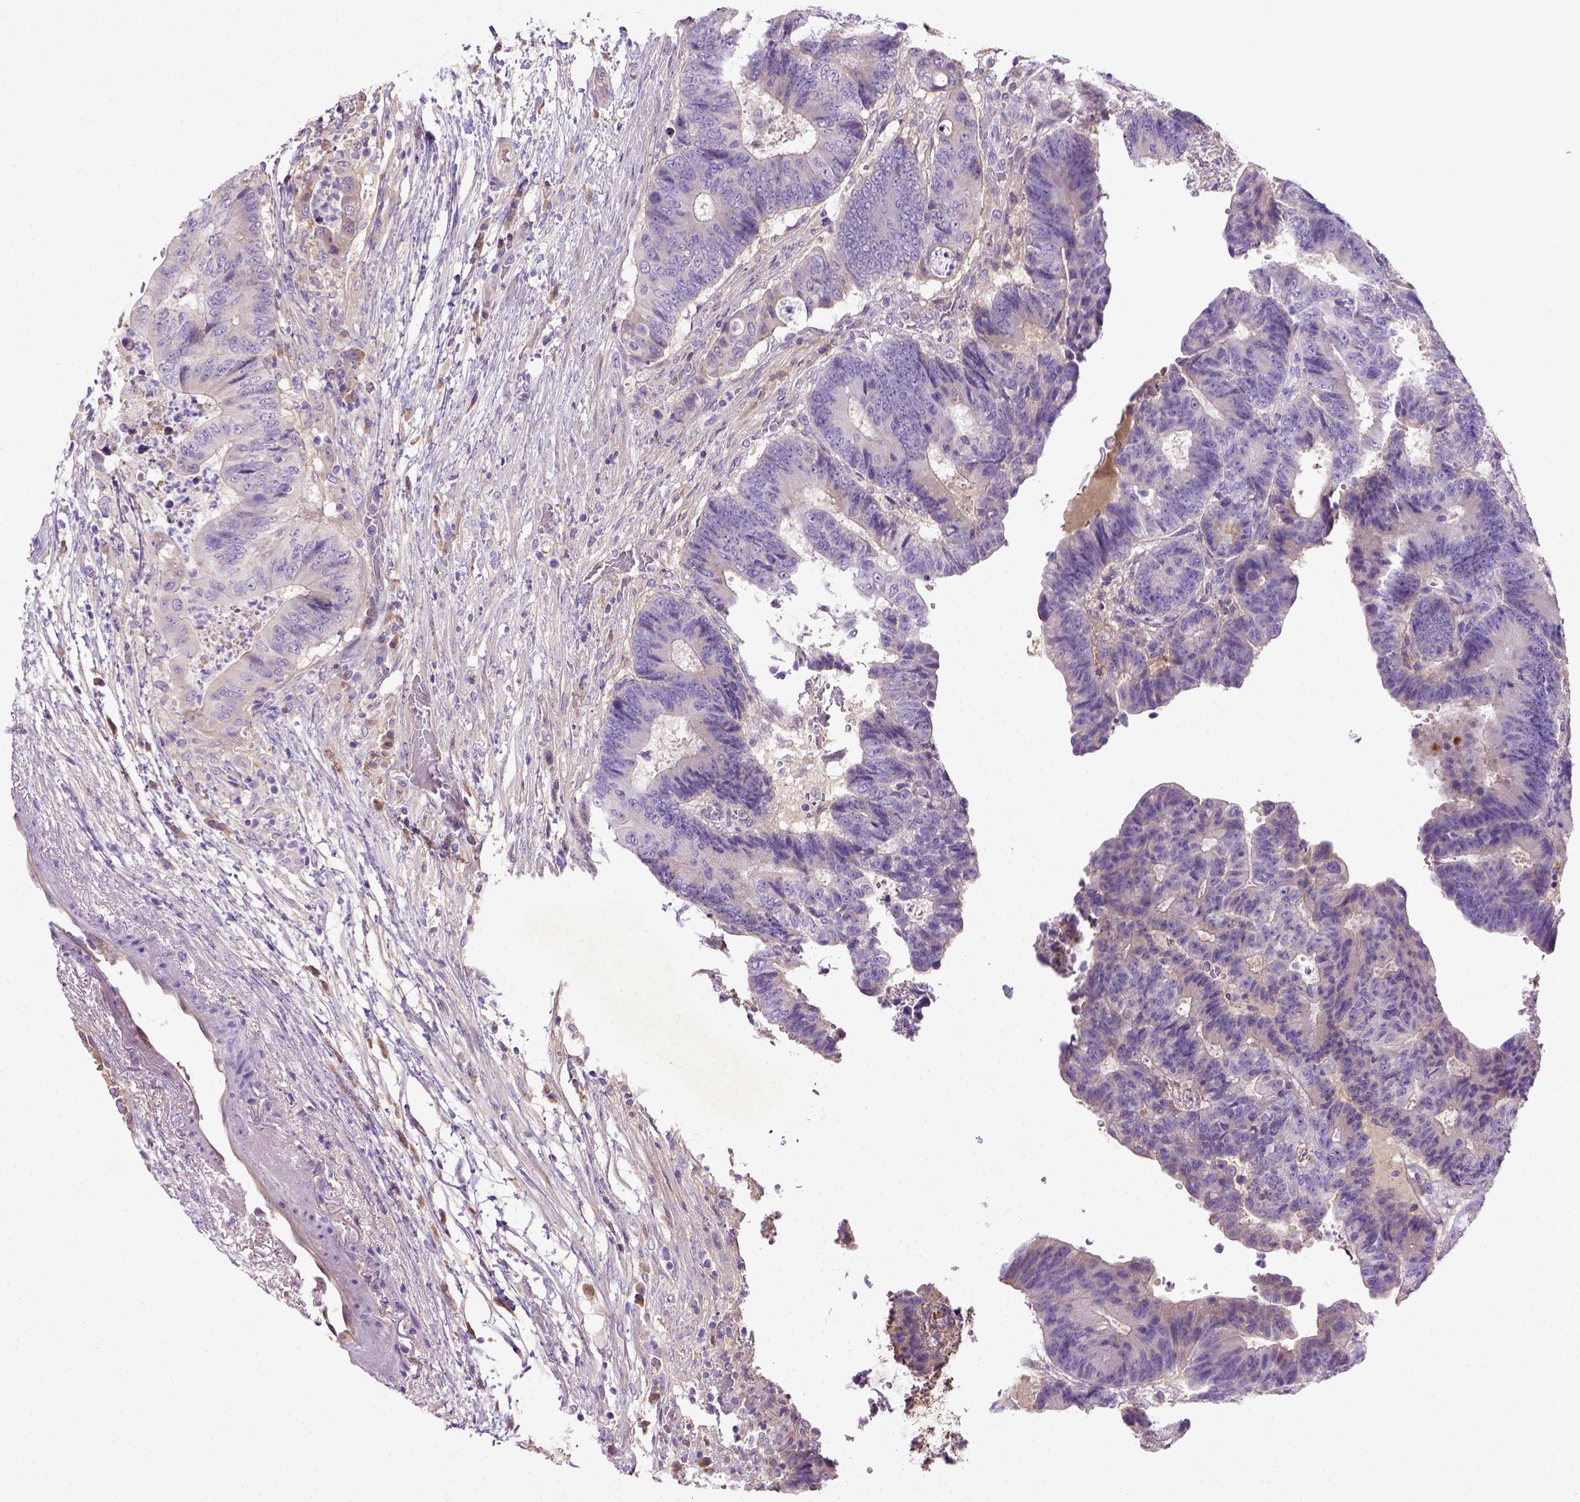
{"staining": {"intensity": "negative", "quantity": "none", "location": "none"}, "tissue": "colorectal cancer", "cell_type": "Tumor cells", "image_type": "cancer", "snomed": [{"axis": "morphology", "description": "Adenocarcinoma, NOS"}, {"axis": "topography", "description": "Colon"}], "caption": "High magnification brightfield microscopy of colorectal cancer stained with DAB (brown) and counterstained with hematoxylin (blue): tumor cells show no significant expression. (Immunohistochemistry (ihc), brightfield microscopy, high magnification).", "gene": "DEPDC1B", "patient": {"sex": "female", "age": 48}}